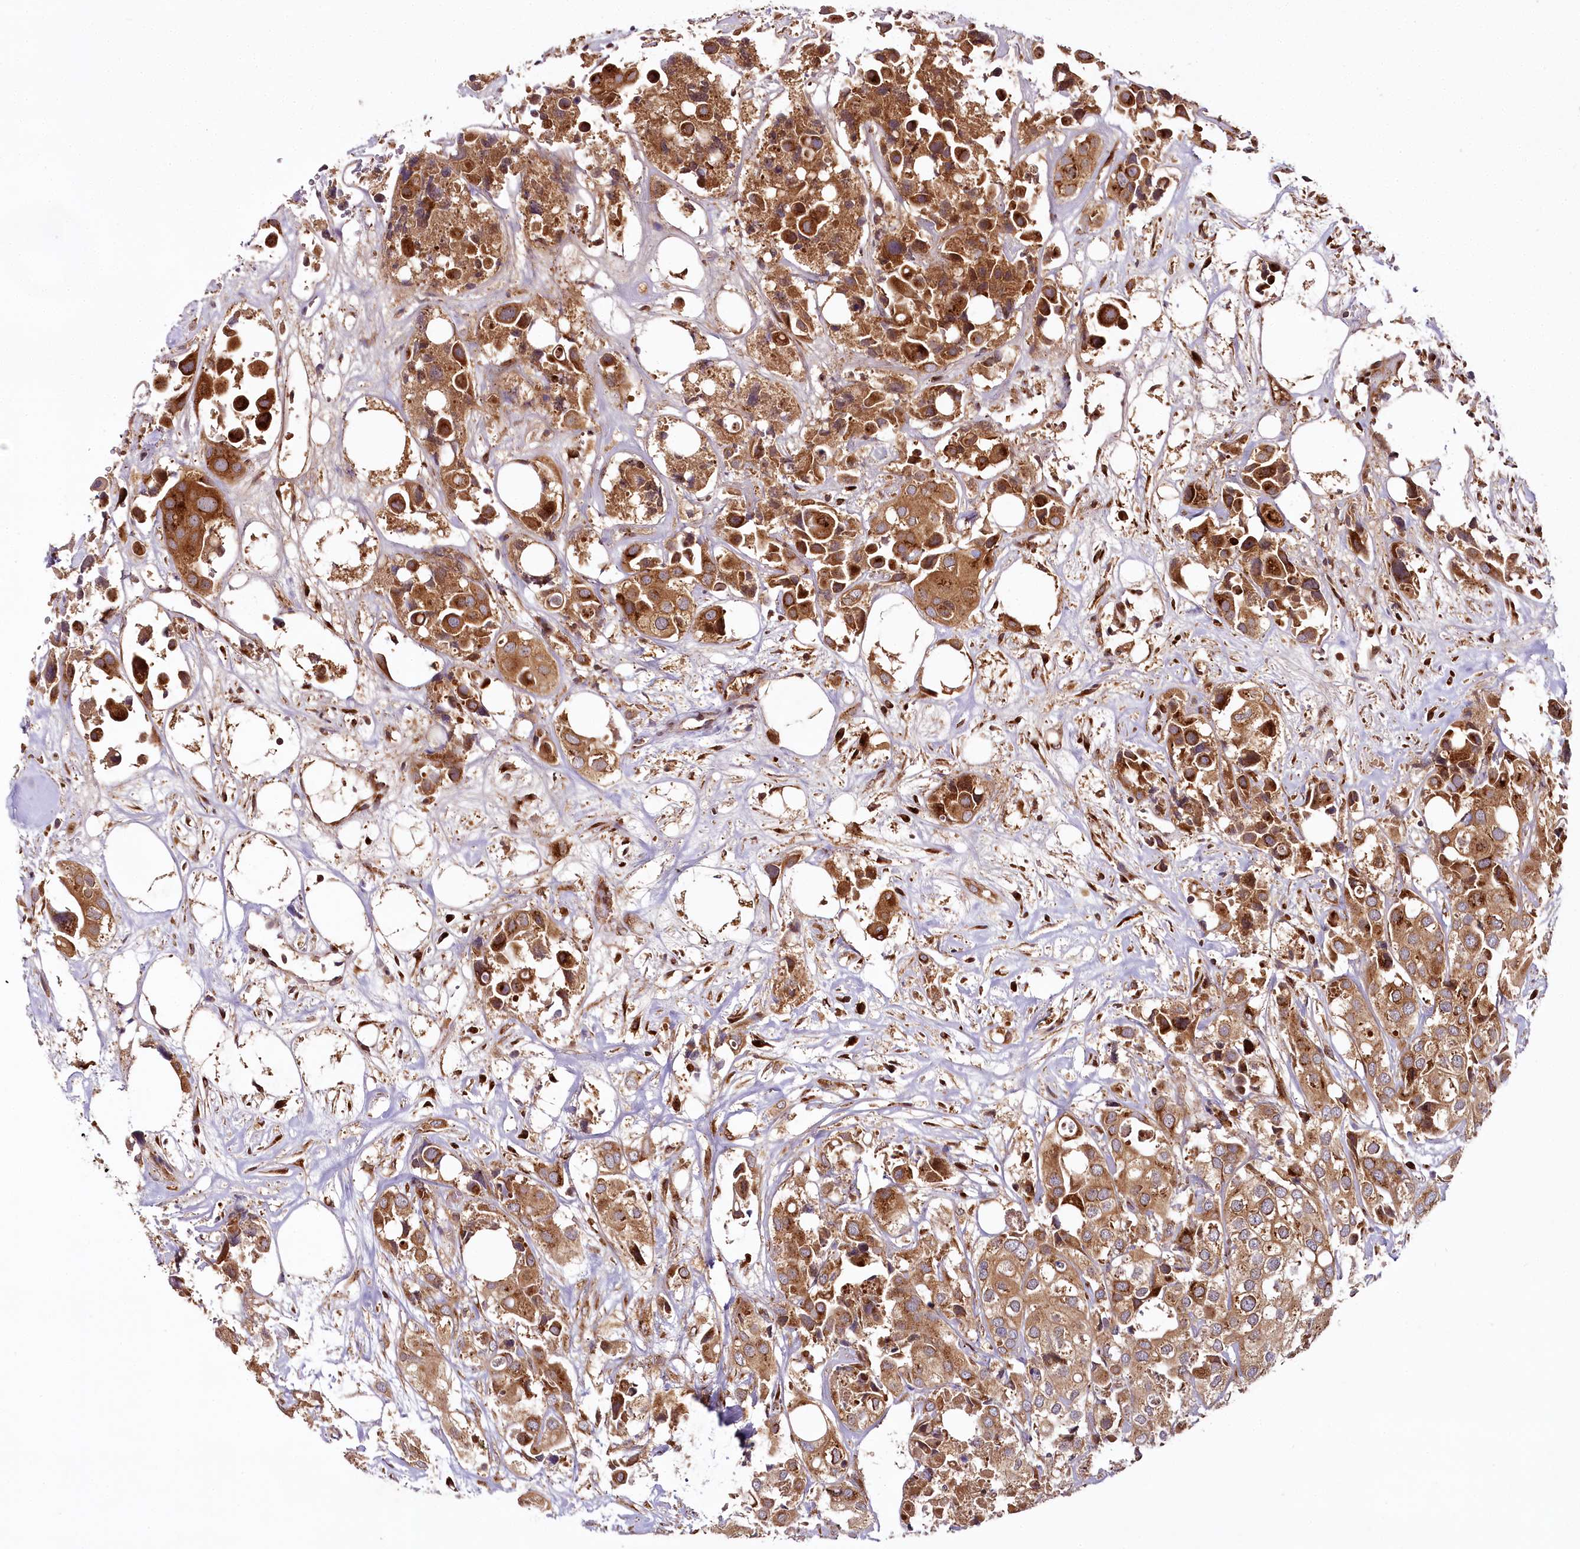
{"staining": {"intensity": "moderate", "quantity": ">75%", "location": "cytoplasmic/membranous"}, "tissue": "urothelial cancer", "cell_type": "Tumor cells", "image_type": "cancer", "snomed": [{"axis": "morphology", "description": "Urothelial carcinoma, High grade"}, {"axis": "topography", "description": "Urinary bladder"}], "caption": "About >75% of tumor cells in human urothelial cancer exhibit moderate cytoplasmic/membranous protein positivity as visualized by brown immunohistochemical staining.", "gene": "COPG1", "patient": {"sex": "male", "age": 64}}